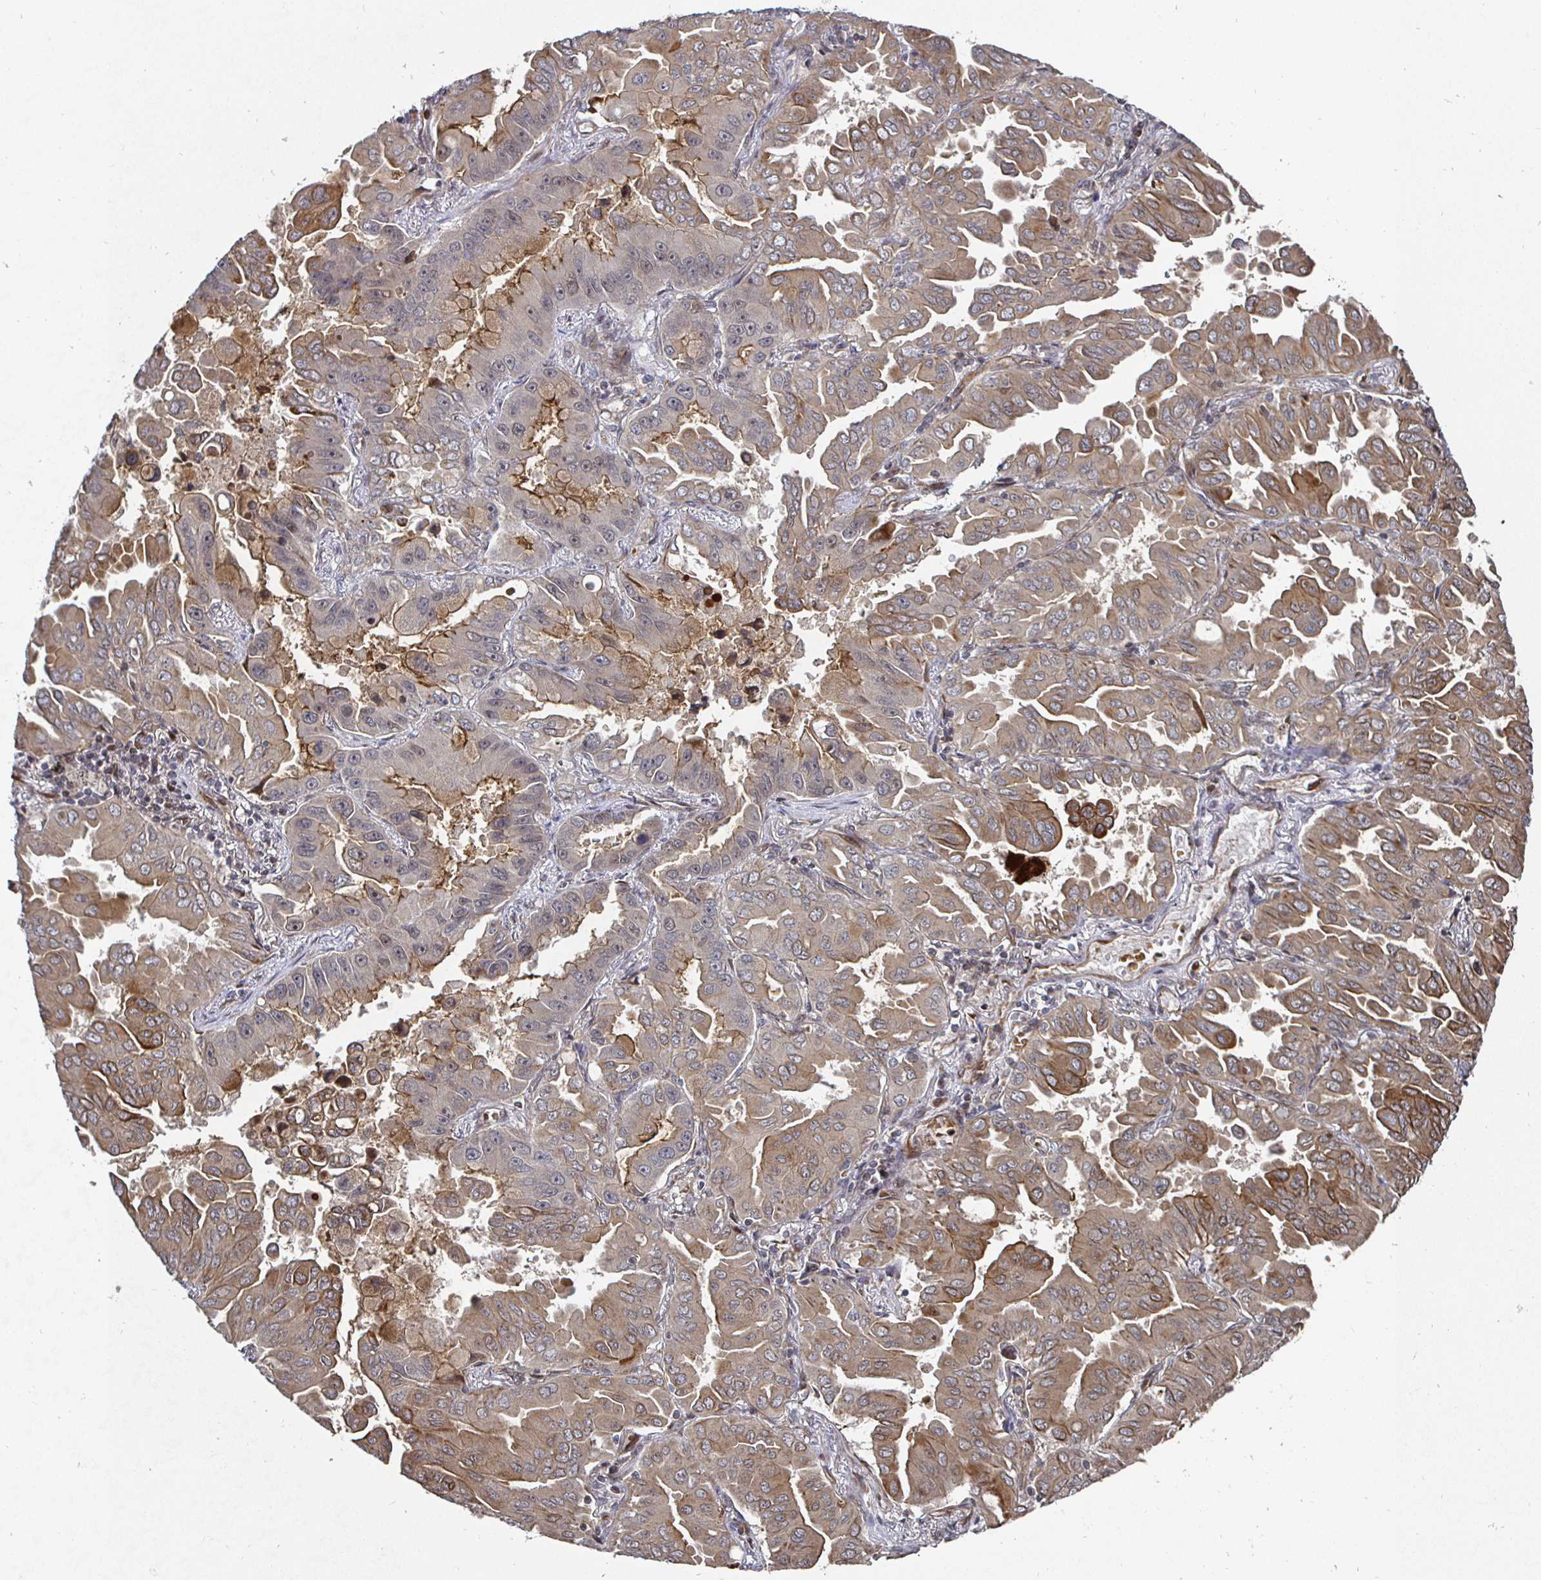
{"staining": {"intensity": "moderate", "quantity": "25%-75%", "location": "cytoplasmic/membranous"}, "tissue": "lung cancer", "cell_type": "Tumor cells", "image_type": "cancer", "snomed": [{"axis": "morphology", "description": "Adenocarcinoma, NOS"}, {"axis": "topography", "description": "Lung"}], "caption": "Lung cancer tissue shows moderate cytoplasmic/membranous positivity in about 25%-75% of tumor cells, visualized by immunohistochemistry.", "gene": "TBKBP1", "patient": {"sex": "male", "age": 64}}